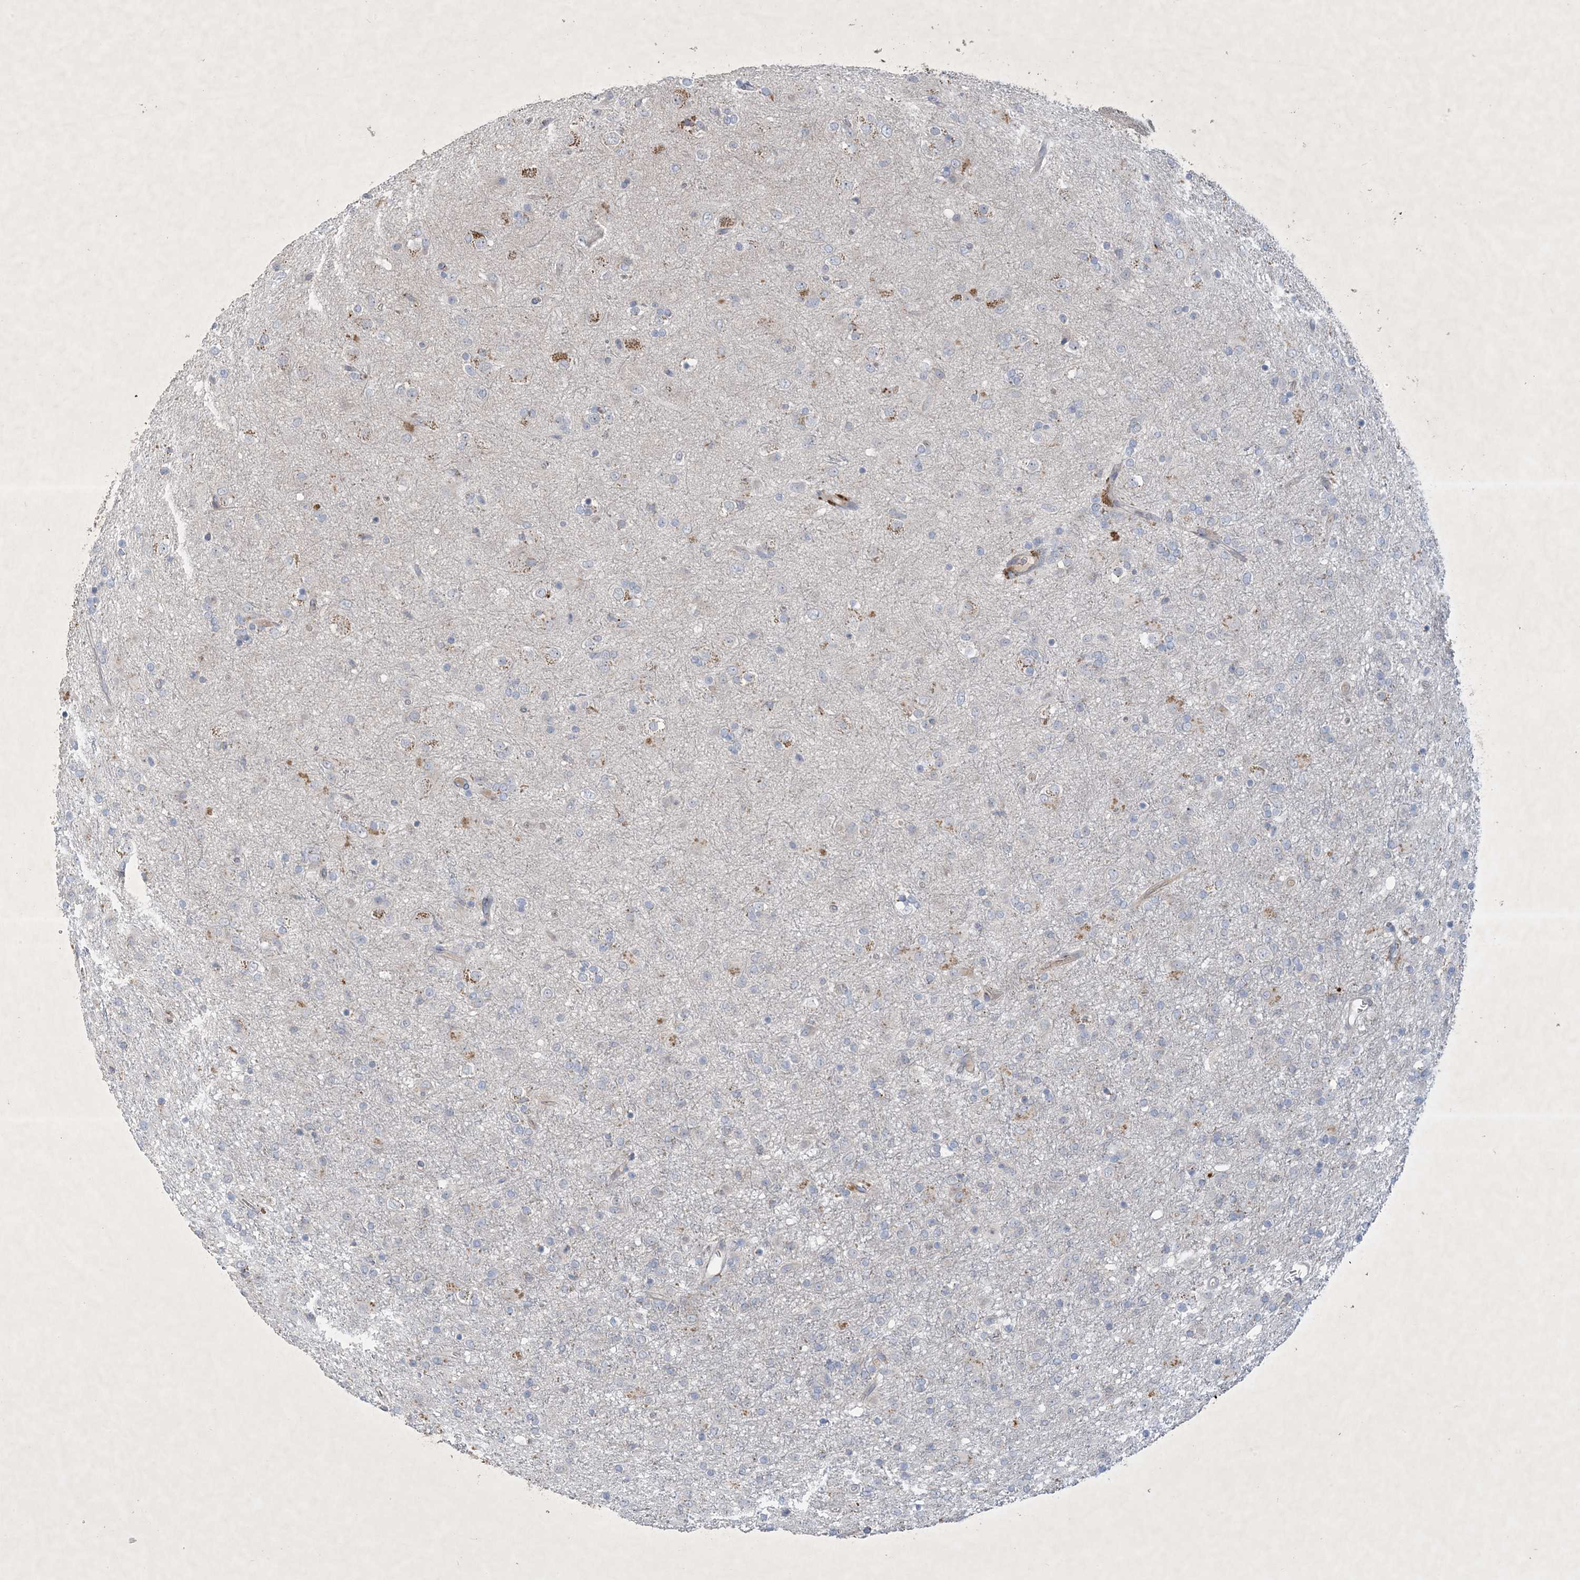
{"staining": {"intensity": "negative", "quantity": "none", "location": "none"}, "tissue": "glioma", "cell_type": "Tumor cells", "image_type": "cancer", "snomed": [{"axis": "morphology", "description": "Glioma, malignant, Low grade"}, {"axis": "topography", "description": "Brain"}], "caption": "IHC micrograph of neoplastic tissue: human malignant low-grade glioma stained with DAB (3,3'-diaminobenzidine) shows no significant protein staining in tumor cells. The staining was performed using DAB to visualize the protein expression in brown, while the nuclei were stained in blue with hematoxylin (Magnification: 20x).", "gene": "MRPS18A", "patient": {"sex": "male", "age": 65}}